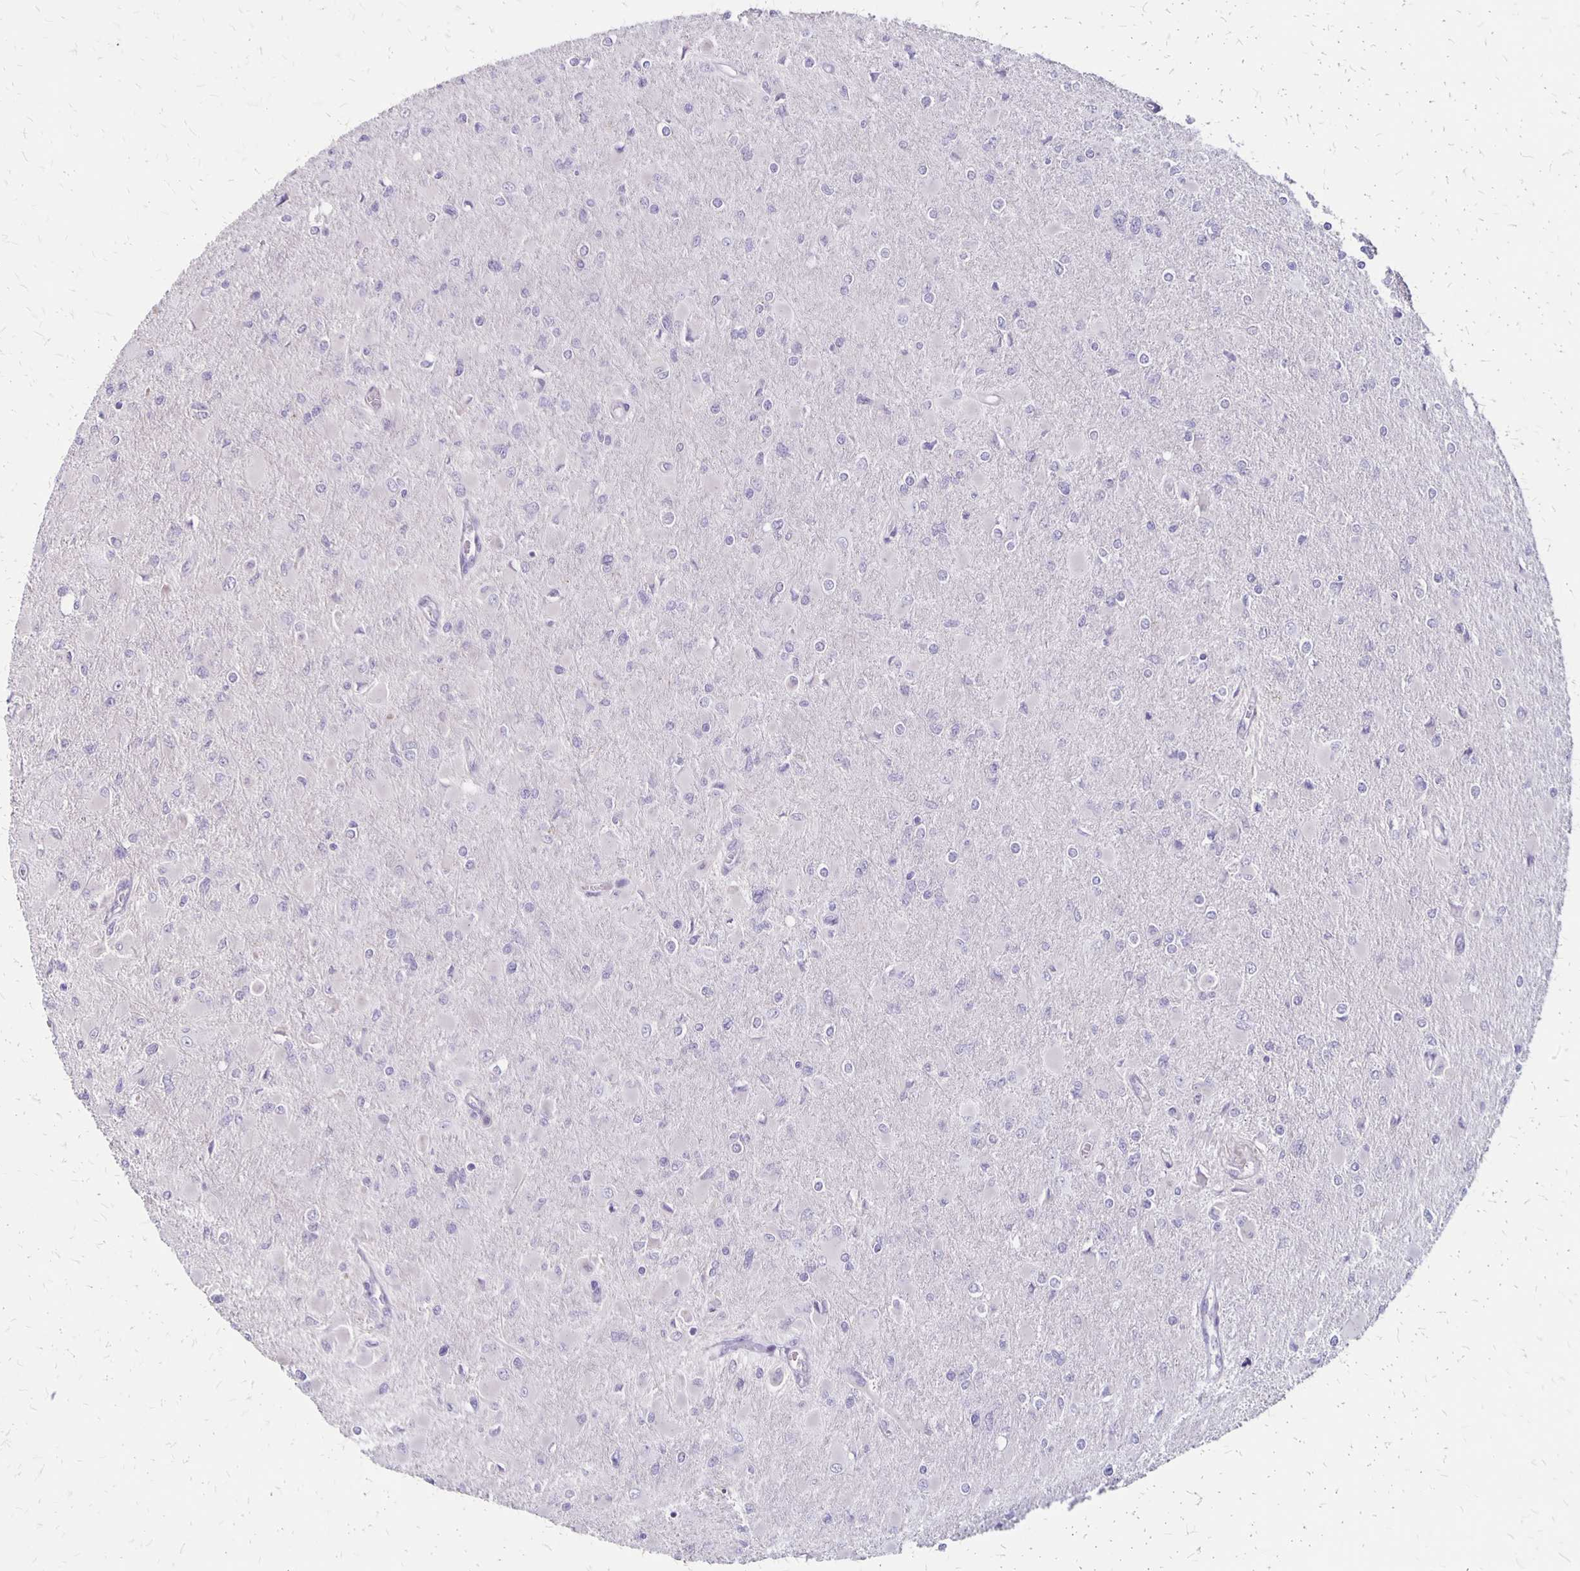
{"staining": {"intensity": "negative", "quantity": "none", "location": "none"}, "tissue": "glioma", "cell_type": "Tumor cells", "image_type": "cancer", "snomed": [{"axis": "morphology", "description": "Glioma, malignant, High grade"}, {"axis": "topography", "description": "Cerebral cortex"}], "caption": "High magnification brightfield microscopy of glioma stained with DAB (3,3'-diaminobenzidine) (brown) and counterstained with hematoxylin (blue): tumor cells show no significant staining.", "gene": "HOMER1", "patient": {"sex": "female", "age": 36}}